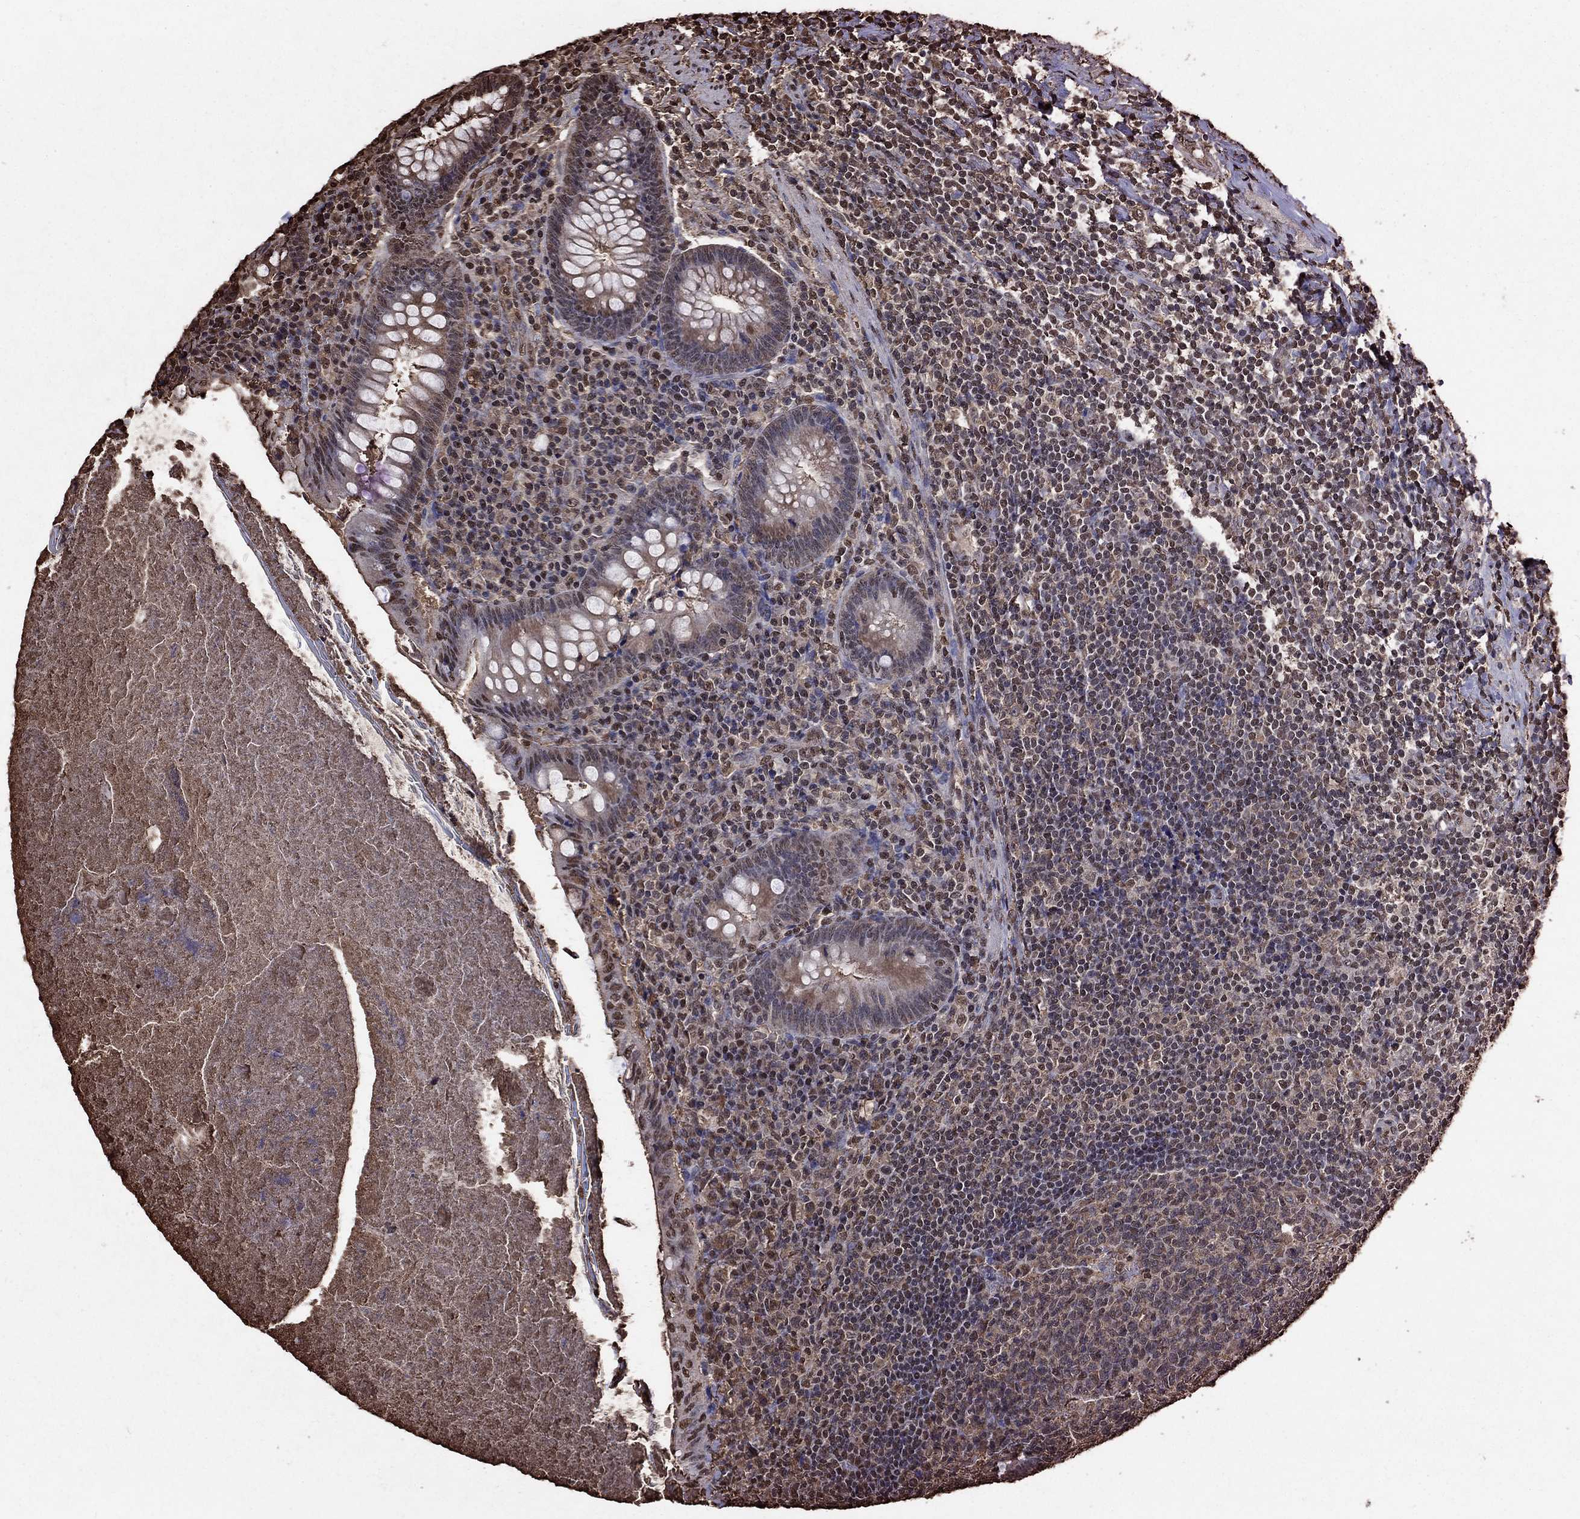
{"staining": {"intensity": "moderate", "quantity": "<25%", "location": "nuclear"}, "tissue": "appendix", "cell_type": "Glandular cells", "image_type": "normal", "snomed": [{"axis": "morphology", "description": "Normal tissue, NOS"}, {"axis": "topography", "description": "Appendix"}], "caption": "Glandular cells reveal moderate nuclear staining in approximately <25% of cells in benign appendix.", "gene": "GAPDH", "patient": {"sex": "male", "age": 47}}